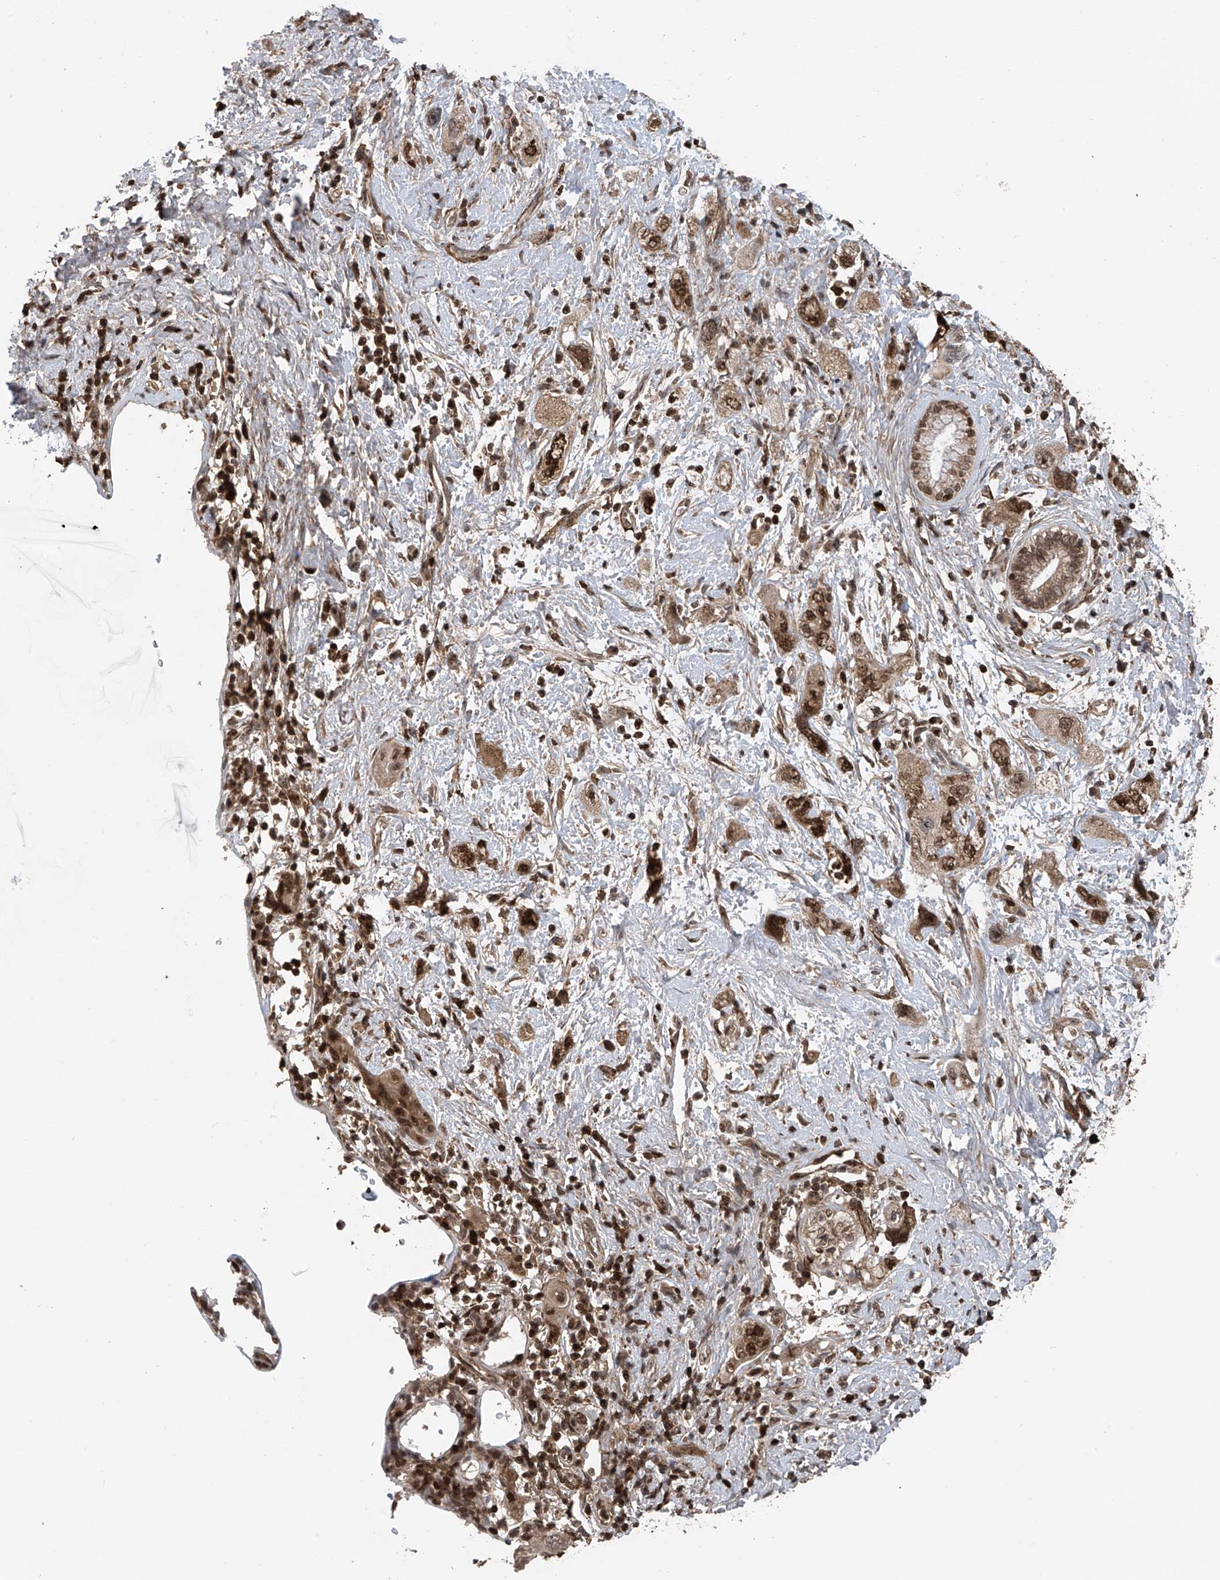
{"staining": {"intensity": "strong", "quantity": ">75%", "location": "cytoplasmic/membranous,nuclear"}, "tissue": "pancreatic cancer", "cell_type": "Tumor cells", "image_type": "cancer", "snomed": [{"axis": "morphology", "description": "Adenocarcinoma, NOS"}, {"axis": "topography", "description": "Pancreas"}], "caption": "Protein analysis of pancreatic adenocarcinoma tissue reveals strong cytoplasmic/membranous and nuclear positivity in approximately >75% of tumor cells.", "gene": "DNAJC9", "patient": {"sex": "female", "age": 73}}